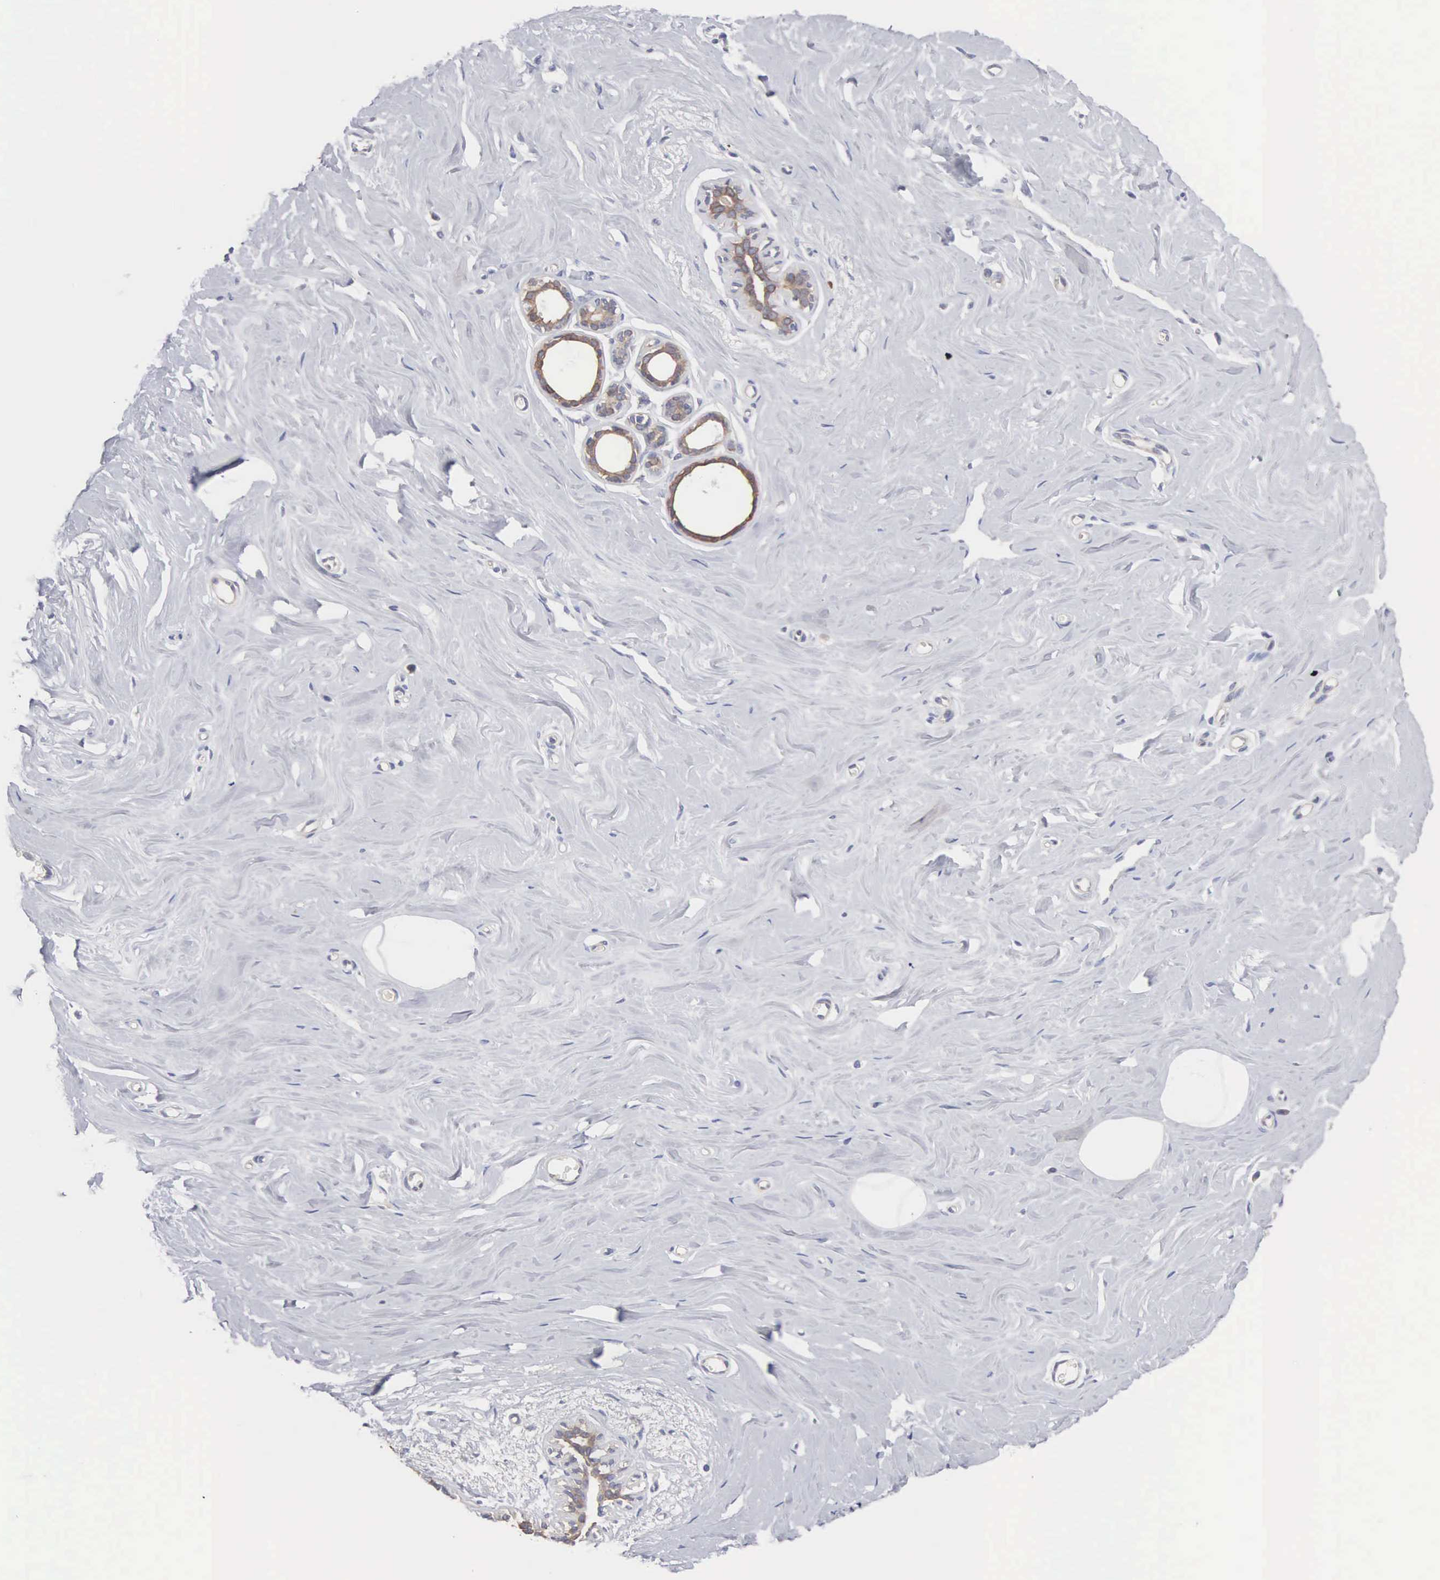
{"staining": {"intensity": "negative", "quantity": "none", "location": "none"}, "tissue": "breast", "cell_type": "Adipocytes", "image_type": "normal", "snomed": [{"axis": "morphology", "description": "Normal tissue, NOS"}, {"axis": "topography", "description": "Breast"}], "caption": "Adipocytes show no significant protein expression in normal breast. Nuclei are stained in blue.", "gene": "INF2", "patient": {"sex": "female", "age": 45}}